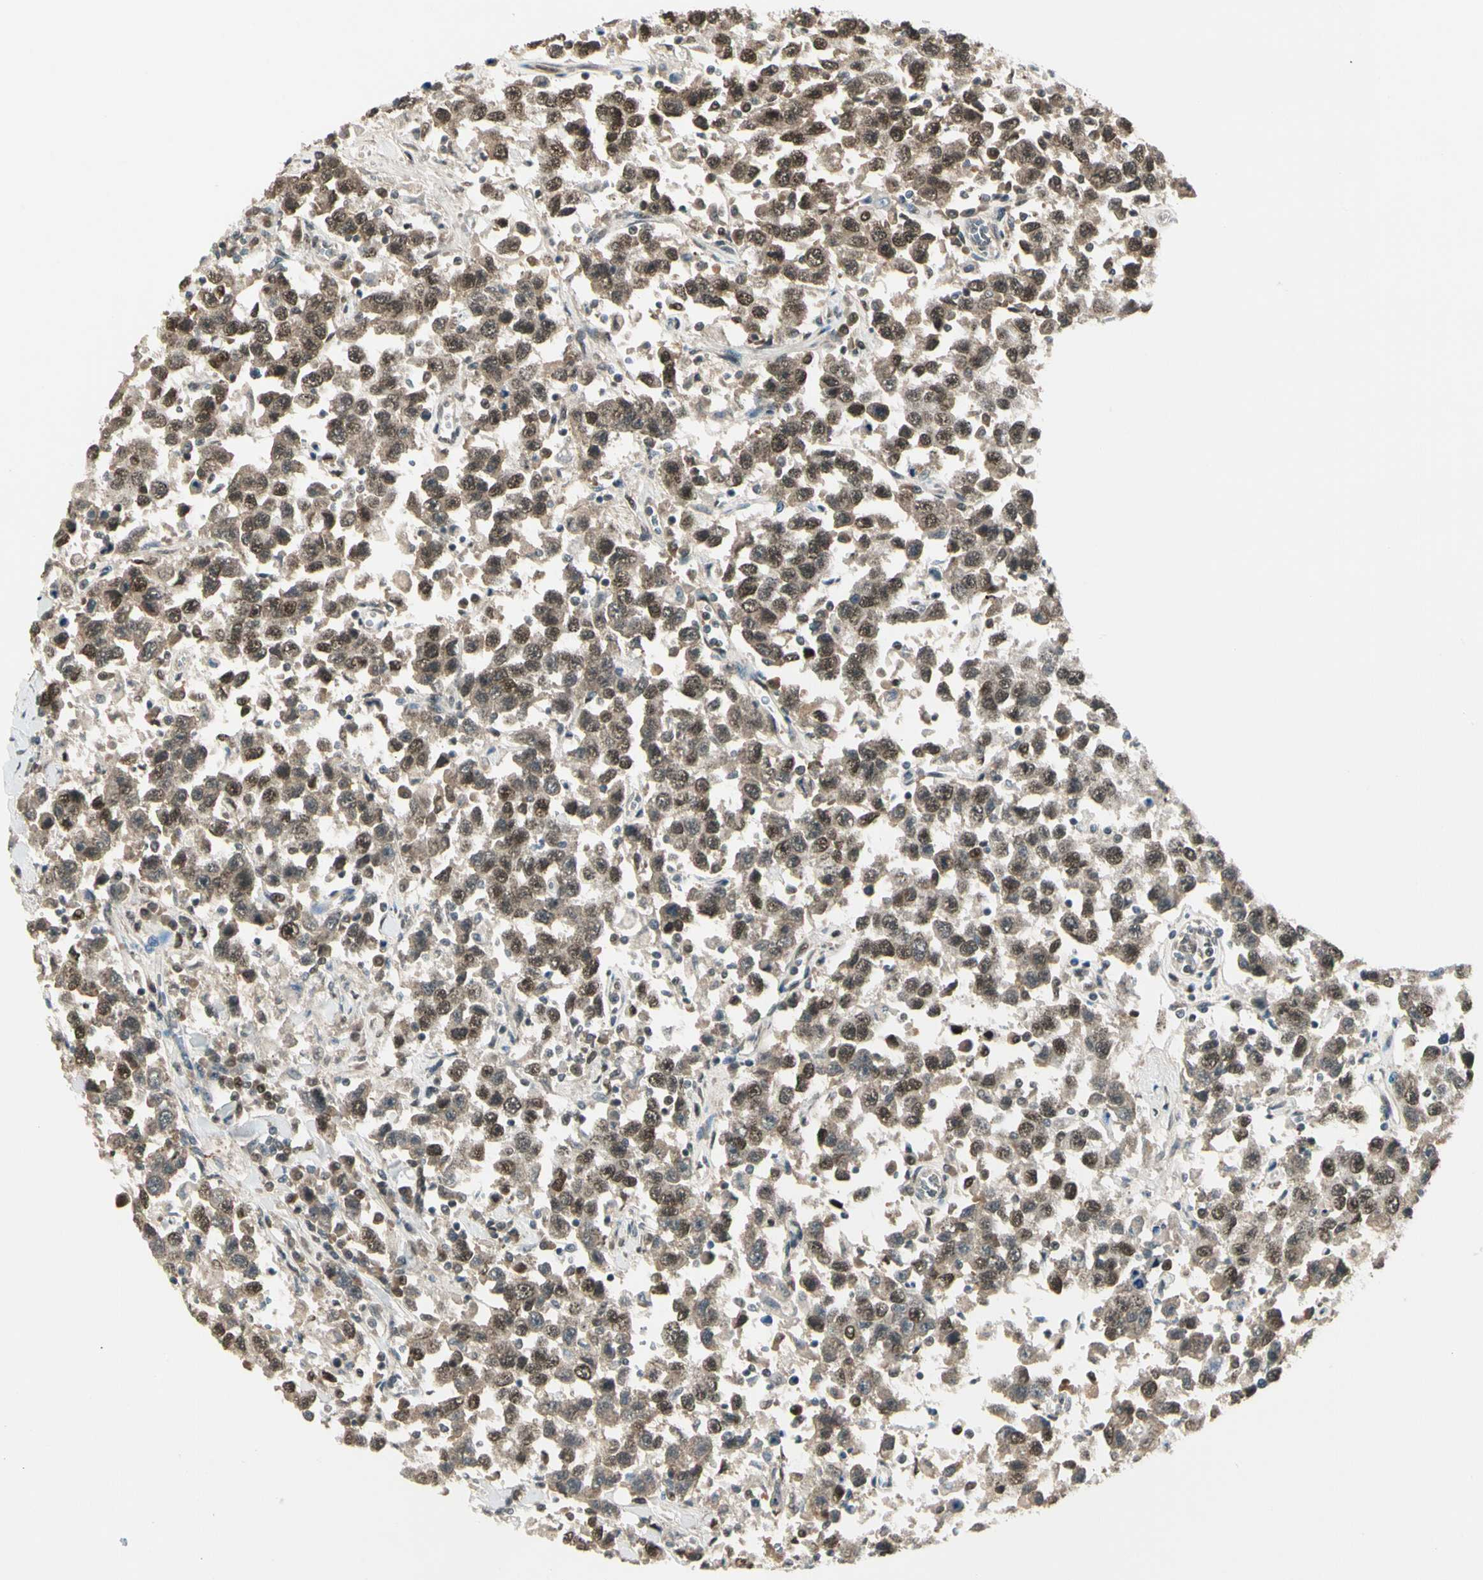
{"staining": {"intensity": "strong", "quantity": ">75%", "location": "nuclear"}, "tissue": "testis cancer", "cell_type": "Tumor cells", "image_type": "cancer", "snomed": [{"axis": "morphology", "description": "Seminoma, NOS"}, {"axis": "topography", "description": "Testis"}], "caption": "Human testis cancer (seminoma) stained with a brown dye demonstrates strong nuclear positive positivity in approximately >75% of tumor cells.", "gene": "GTF3A", "patient": {"sex": "male", "age": 41}}